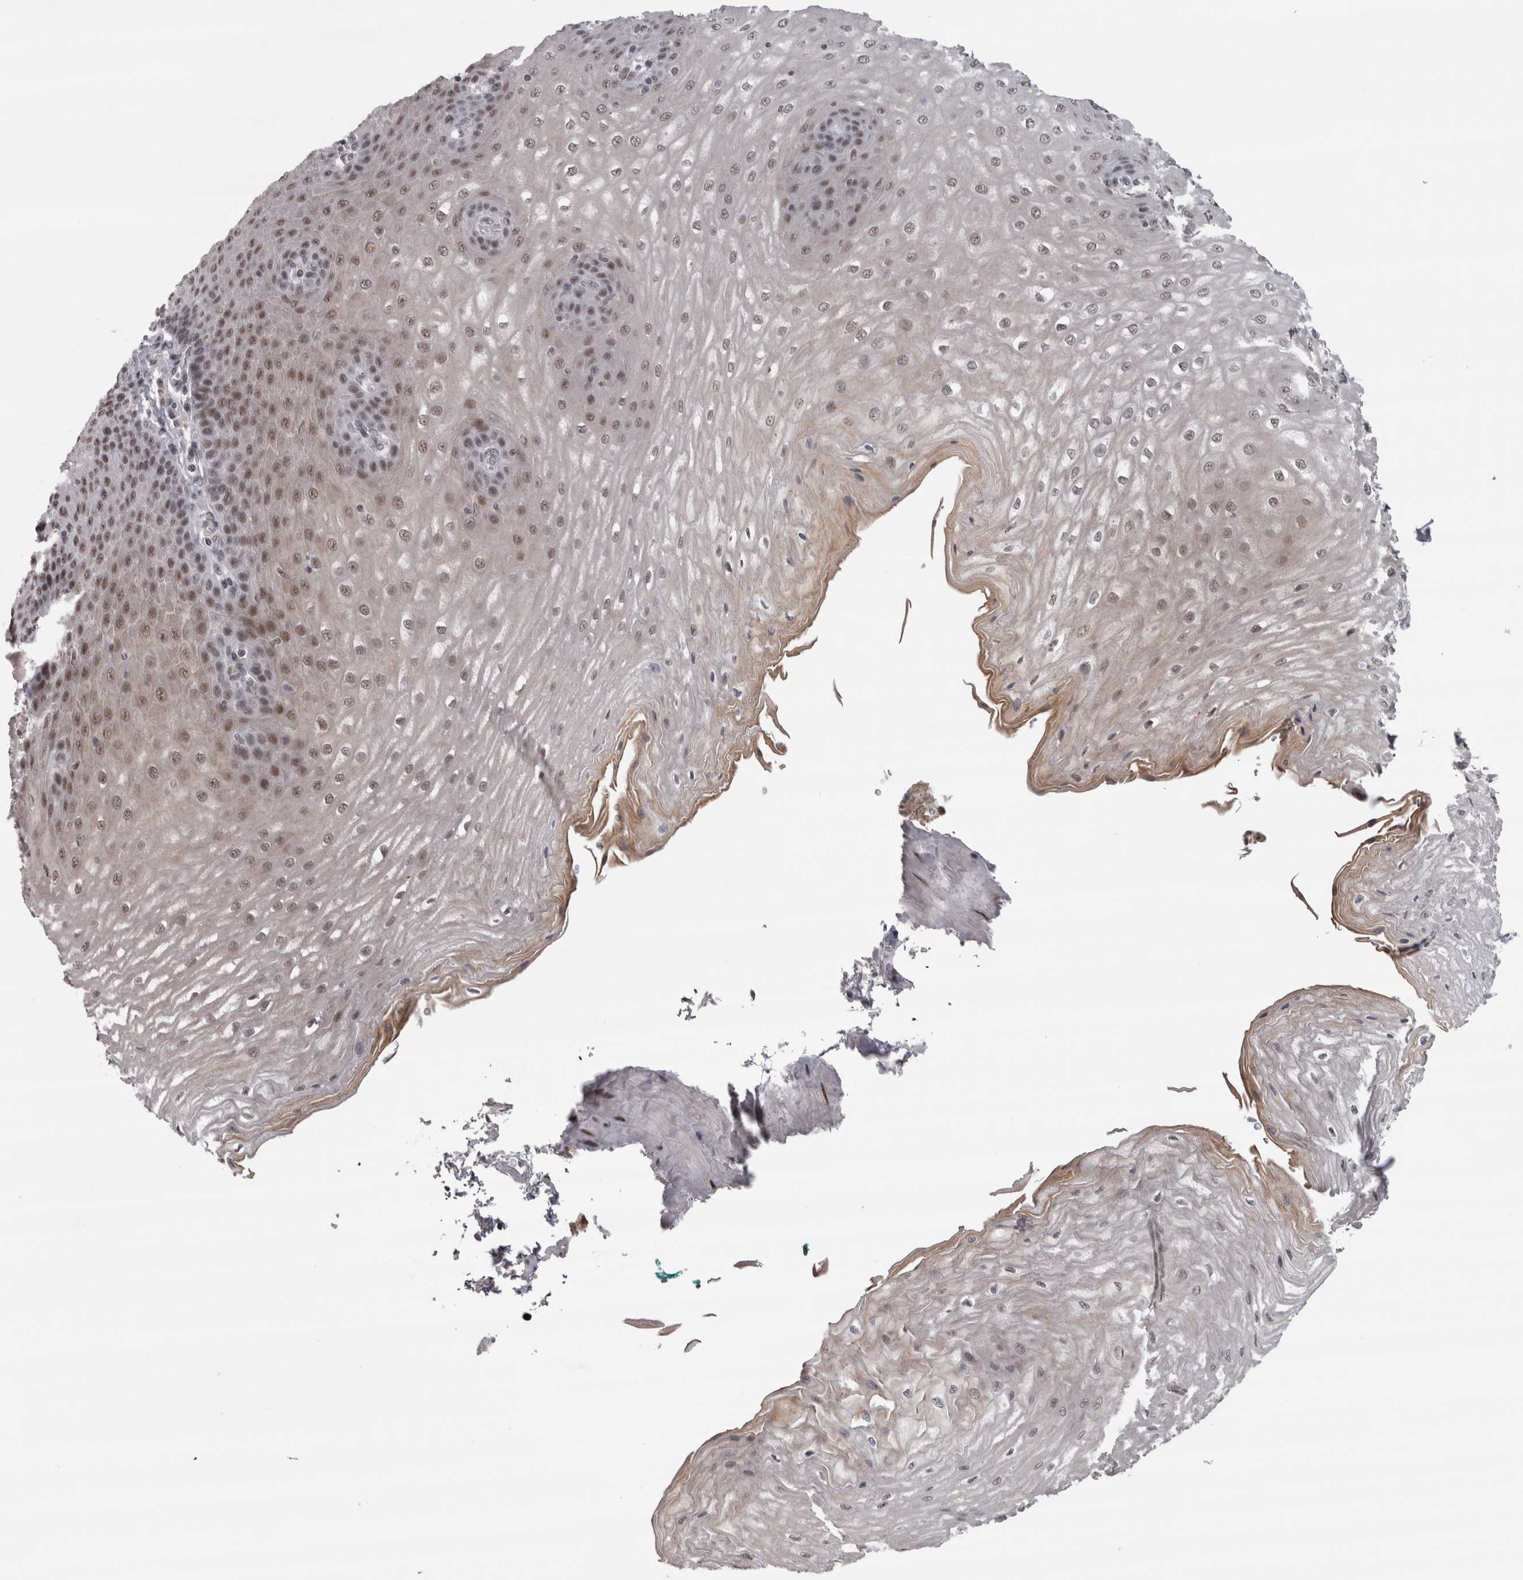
{"staining": {"intensity": "moderate", "quantity": "25%-75%", "location": "nuclear"}, "tissue": "esophagus", "cell_type": "Squamous epithelial cells", "image_type": "normal", "snomed": [{"axis": "morphology", "description": "Normal tissue, NOS"}, {"axis": "topography", "description": "Esophagus"}], "caption": "The micrograph exhibits immunohistochemical staining of benign esophagus. There is moderate nuclear positivity is identified in about 25%-75% of squamous epithelial cells.", "gene": "MICU3", "patient": {"sex": "male", "age": 54}}